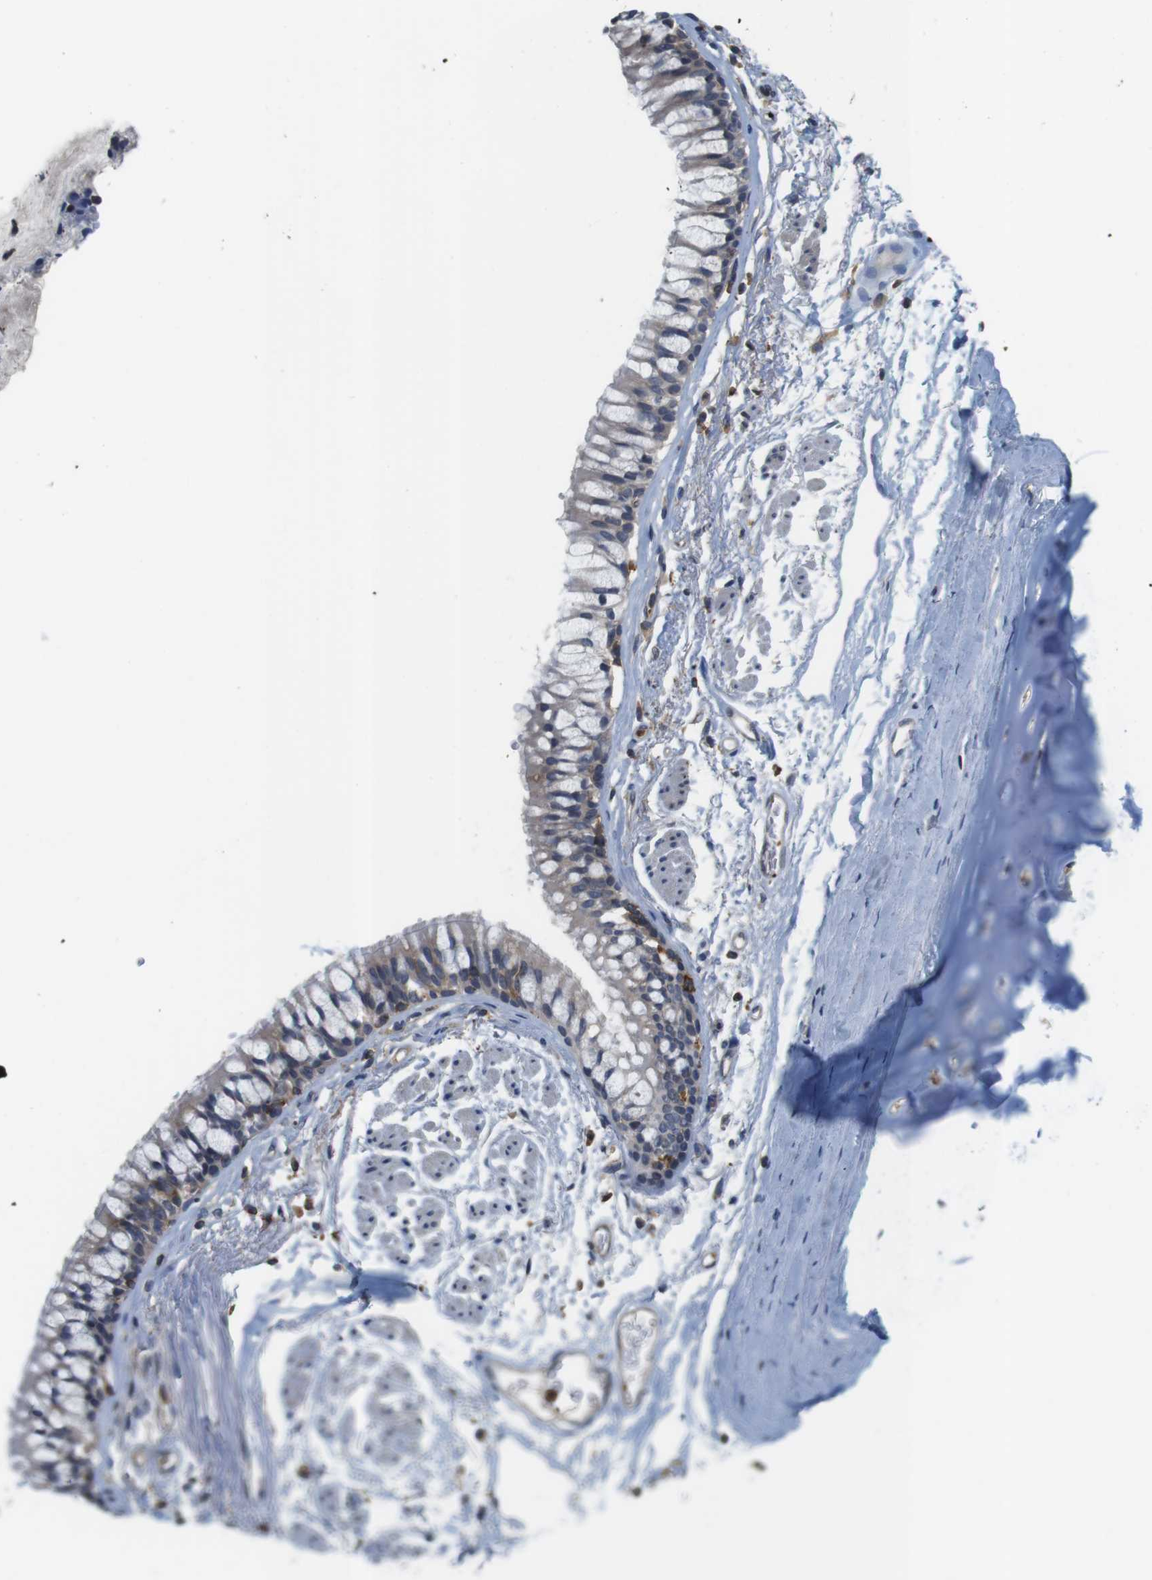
{"staining": {"intensity": "negative", "quantity": "none", "location": "none"}, "tissue": "adipose tissue", "cell_type": "Adipocytes", "image_type": "normal", "snomed": [{"axis": "morphology", "description": "Normal tissue, NOS"}, {"axis": "topography", "description": "Cartilage tissue"}, {"axis": "topography", "description": "Bronchus"}], "caption": "The image reveals no staining of adipocytes in unremarkable adipose tissue.", "gene": "HERPUD2", "patient": {"sex": "female", "age": 73}}